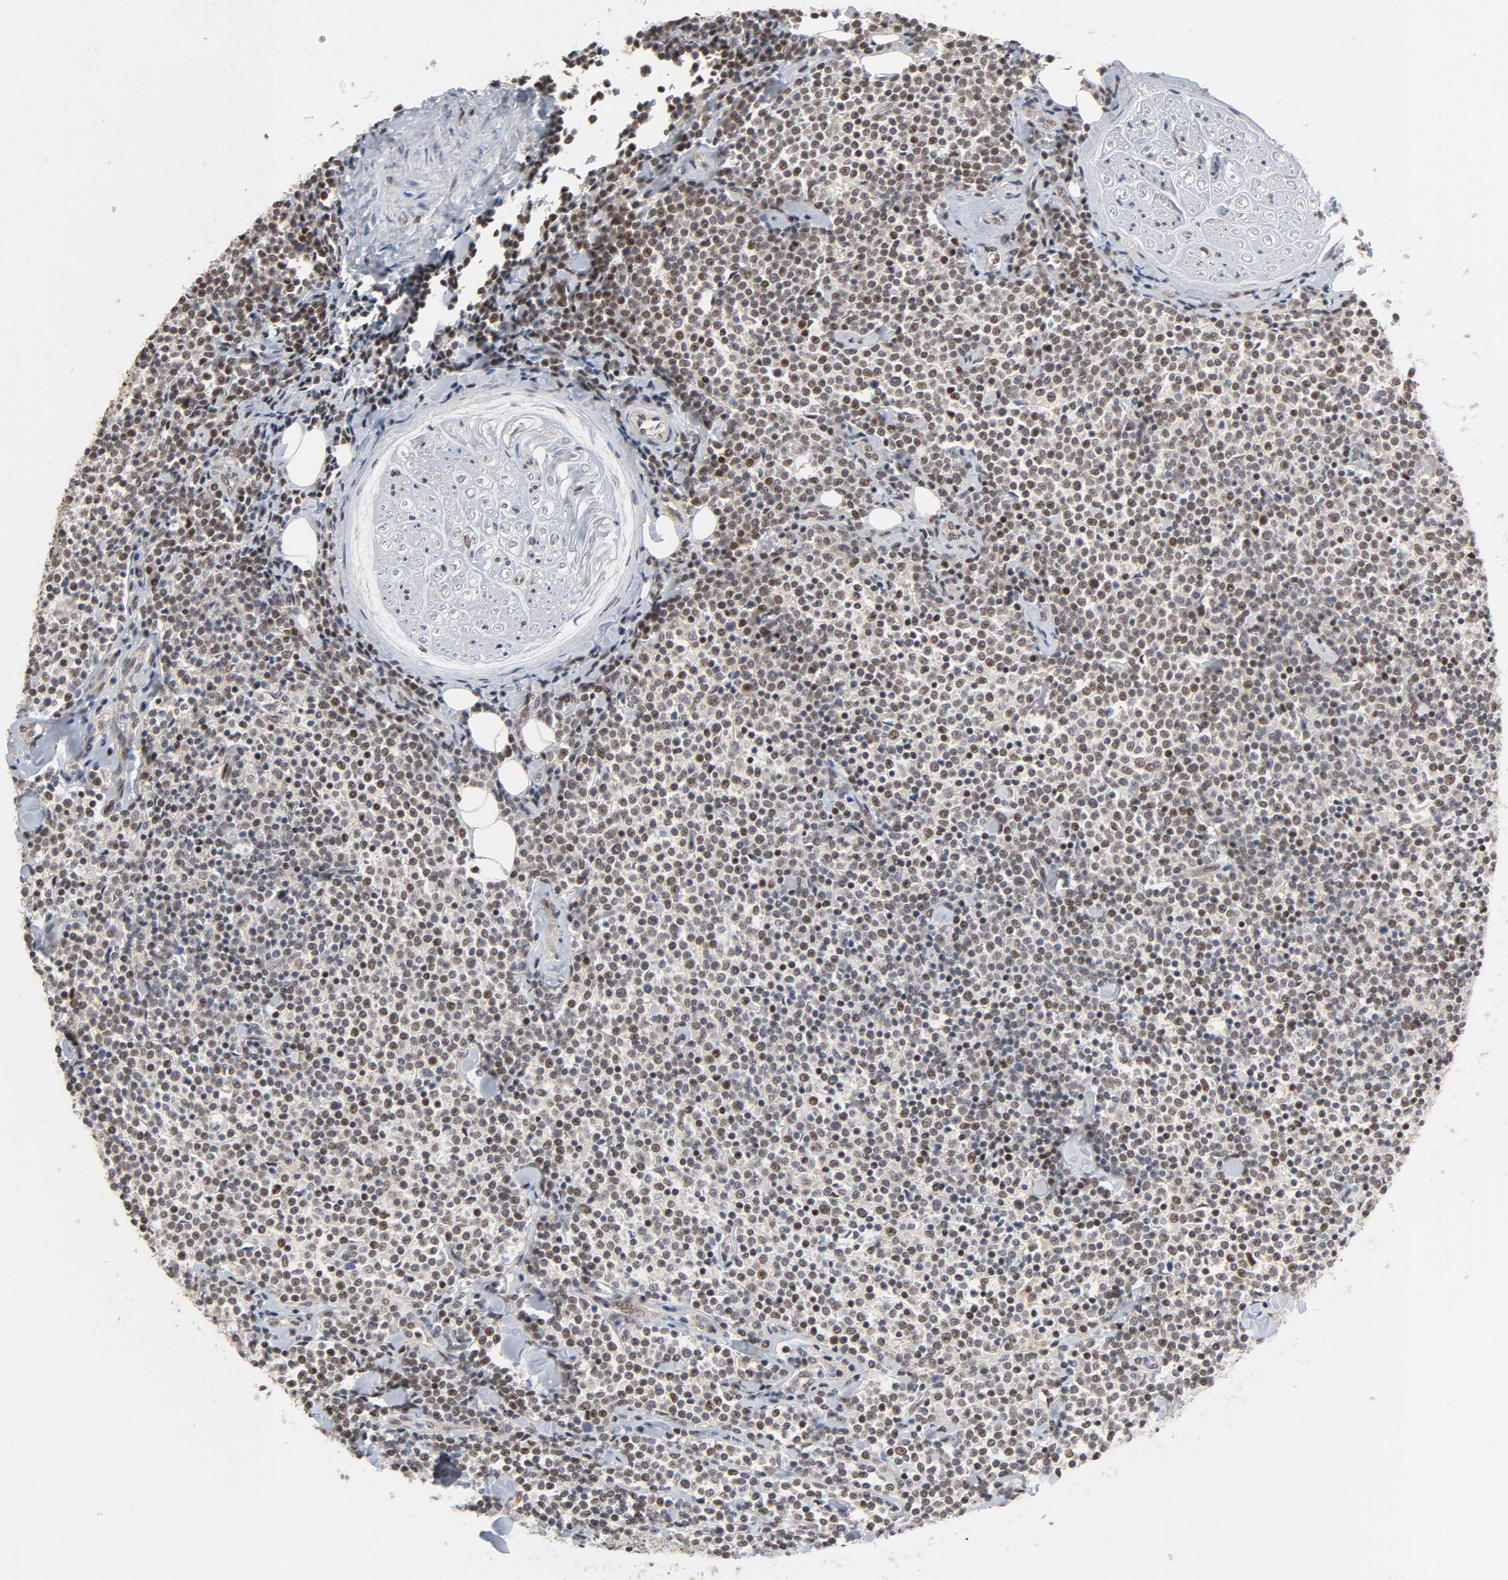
{"staining": {"intensity": "moderate", "quantity": "25%-75%", "location": "nuclear"}, "tissue": "lymphoma", "cell_type": "Tumor cells", "image_type": "cancer", "snomed": [{"axis": "morphology", "description": "Malignant lymphoma, non-Hodgkin's type, Low grade"}, {"axis": "topography", "description": "Soft tissue"}], "caption": "Brown immunohistochemical staining in human lymphoma exhibits moderate nuclear positivity in about 25%-75% of tumor cells.", "gene": "TP53RK", "patient": {"sex": "male", "age": 92}}